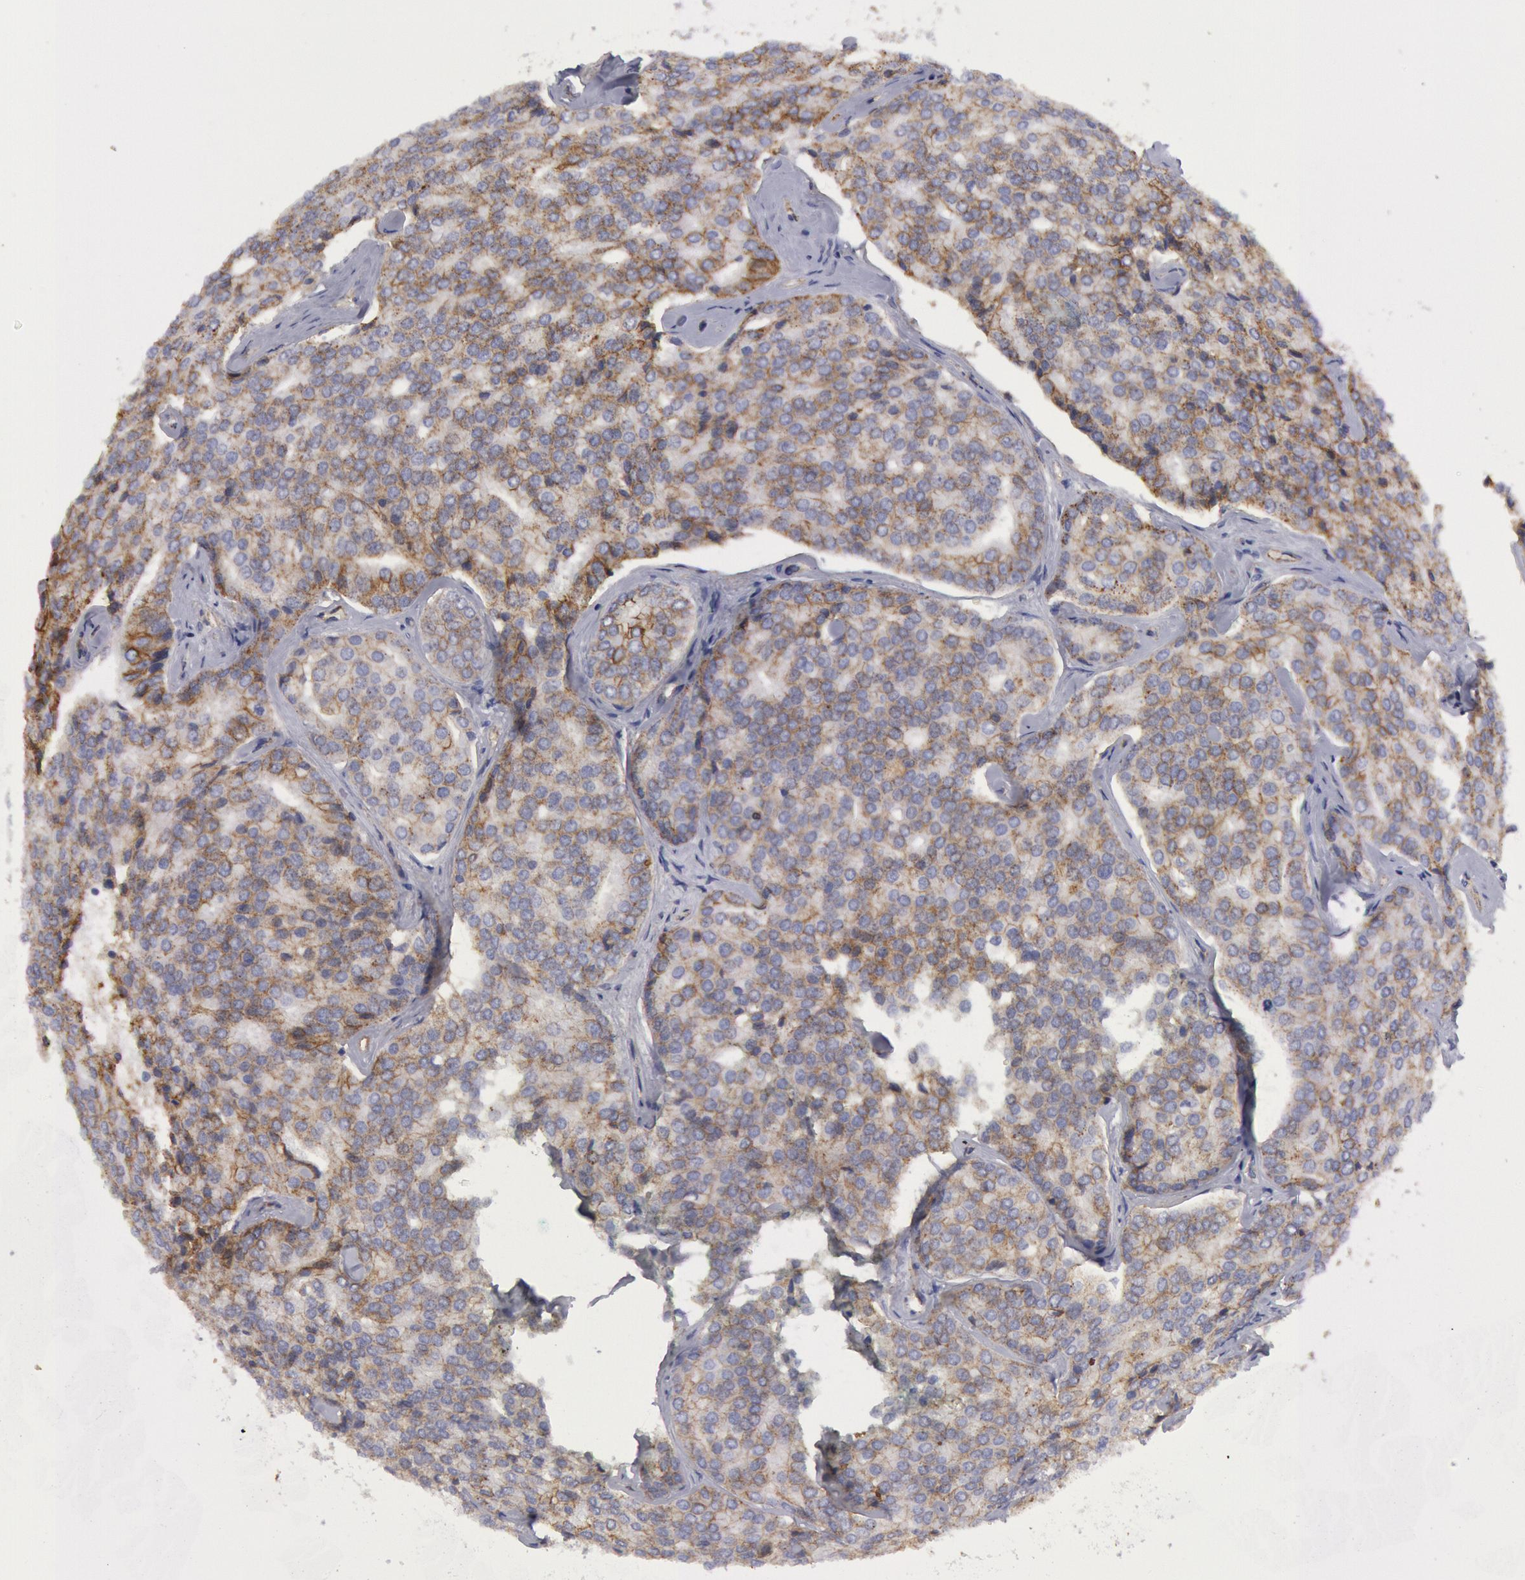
{"staining": {"intensity": "weak", "quantity": ">75%", "location": "cytoplasmic/membranous"}, "tissue": "prostate cancer", "cell_type": "Tumor cells", "image_type": "cancer", "snomed": [{"axis": "morphology", "description": "Adenocarcinoma, High grade"}, {"axis": "topography", "description": "Prostate"}], "caption": "Immunohistochemical staining of human prostate cancer (high-grade adenocarcinoma) reveals low levels of weak cytoplasmic/membranous expression in approximately >75% of tumor cells.", "gene": "FLOT1", "patient": {"sex": "male", "age": 64}}